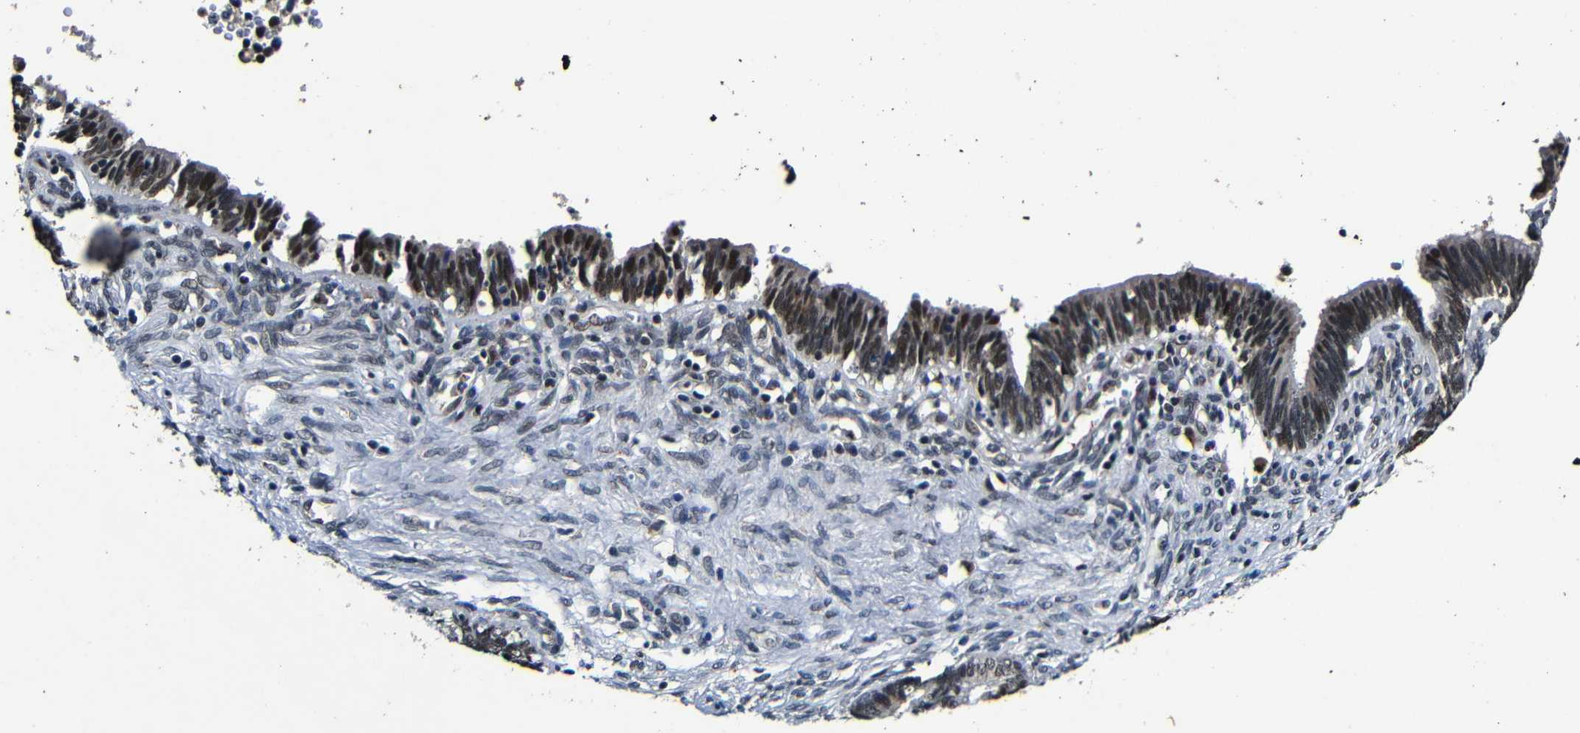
{"staining": {"intensity": "moderate", "quantity": ">75%", "location": "nuclear"}, "tissue": "cervical cancer", "cell_type": "Tumor cells", "image_type": "cancer", "snomed": [{"axis": "morphology", "description": "Adenocarcinoma, NOS"}, {"axis": "topography", "description": "Cervix"}], "caption": "A medium amount of moderate nuclear positivity is appreciated in about >75% of tumor cells in cervical adenocarcinoma tissue.", "gene": "FOXD4", "patient": {"sex": "female", "age": 44}}